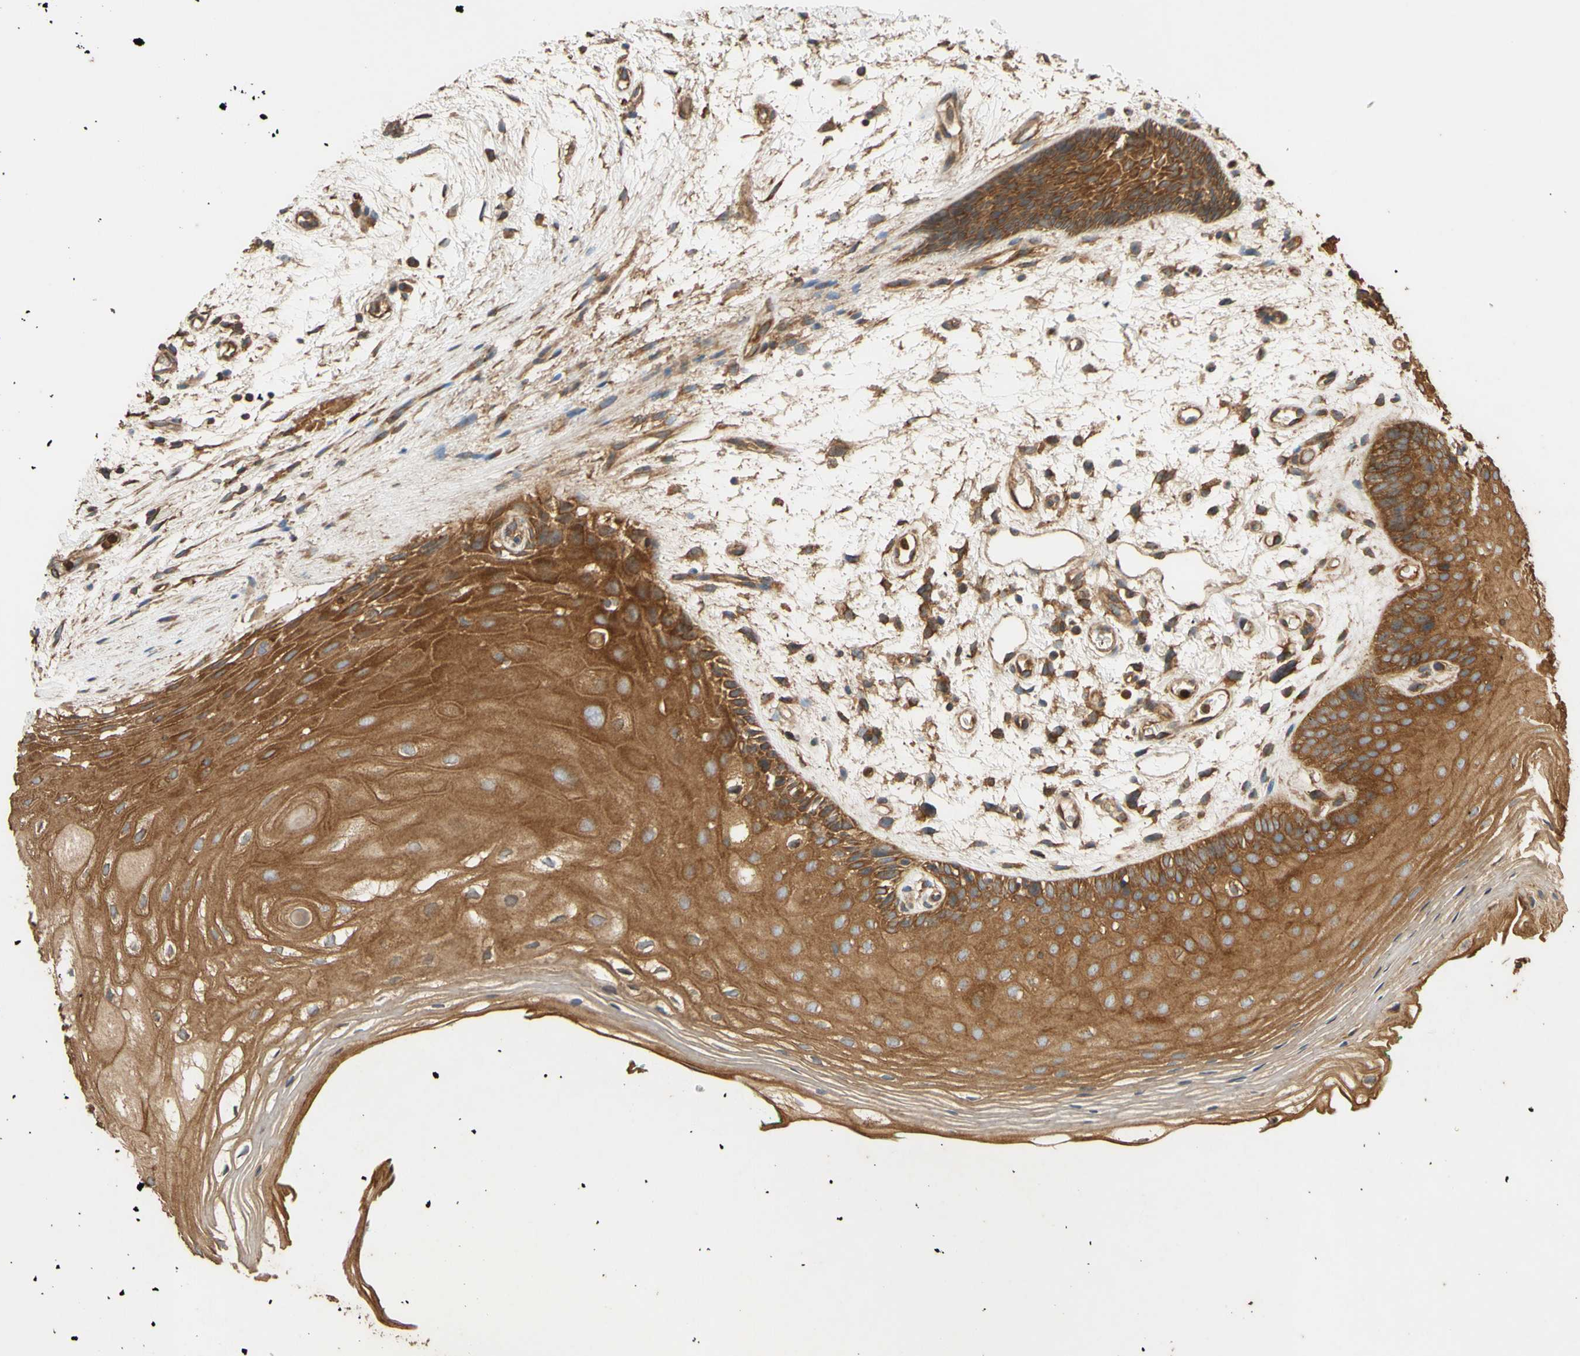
{"staining": {"intensity": "strong", "quantity": ">75%", "location": "cytoplasmic/membranous"}, "tissue": "oral mucosa", "cell_type": "Squamous epithelial cells", "image_type": "normal", "snomed": [{"axis": "morphology", "description": "Normal tissue, NOS"}, {"axis": "topography", "description": "Skeletal muscle"}, {"axis": "topography", "description": "Oral tissue"}, {"axis": "topography", "description": "Peripheral nerve tissue"}], "caption": "The histopathology image reveals staining of unremarkable oral mucosa, revealing strong cytoplasmic/membranous protein staining (brown color) within squamous epithelial cells. Nuclei are stained in blue.", "gene": "CTTN", "patient": {"sex": "female", "age": 84}}